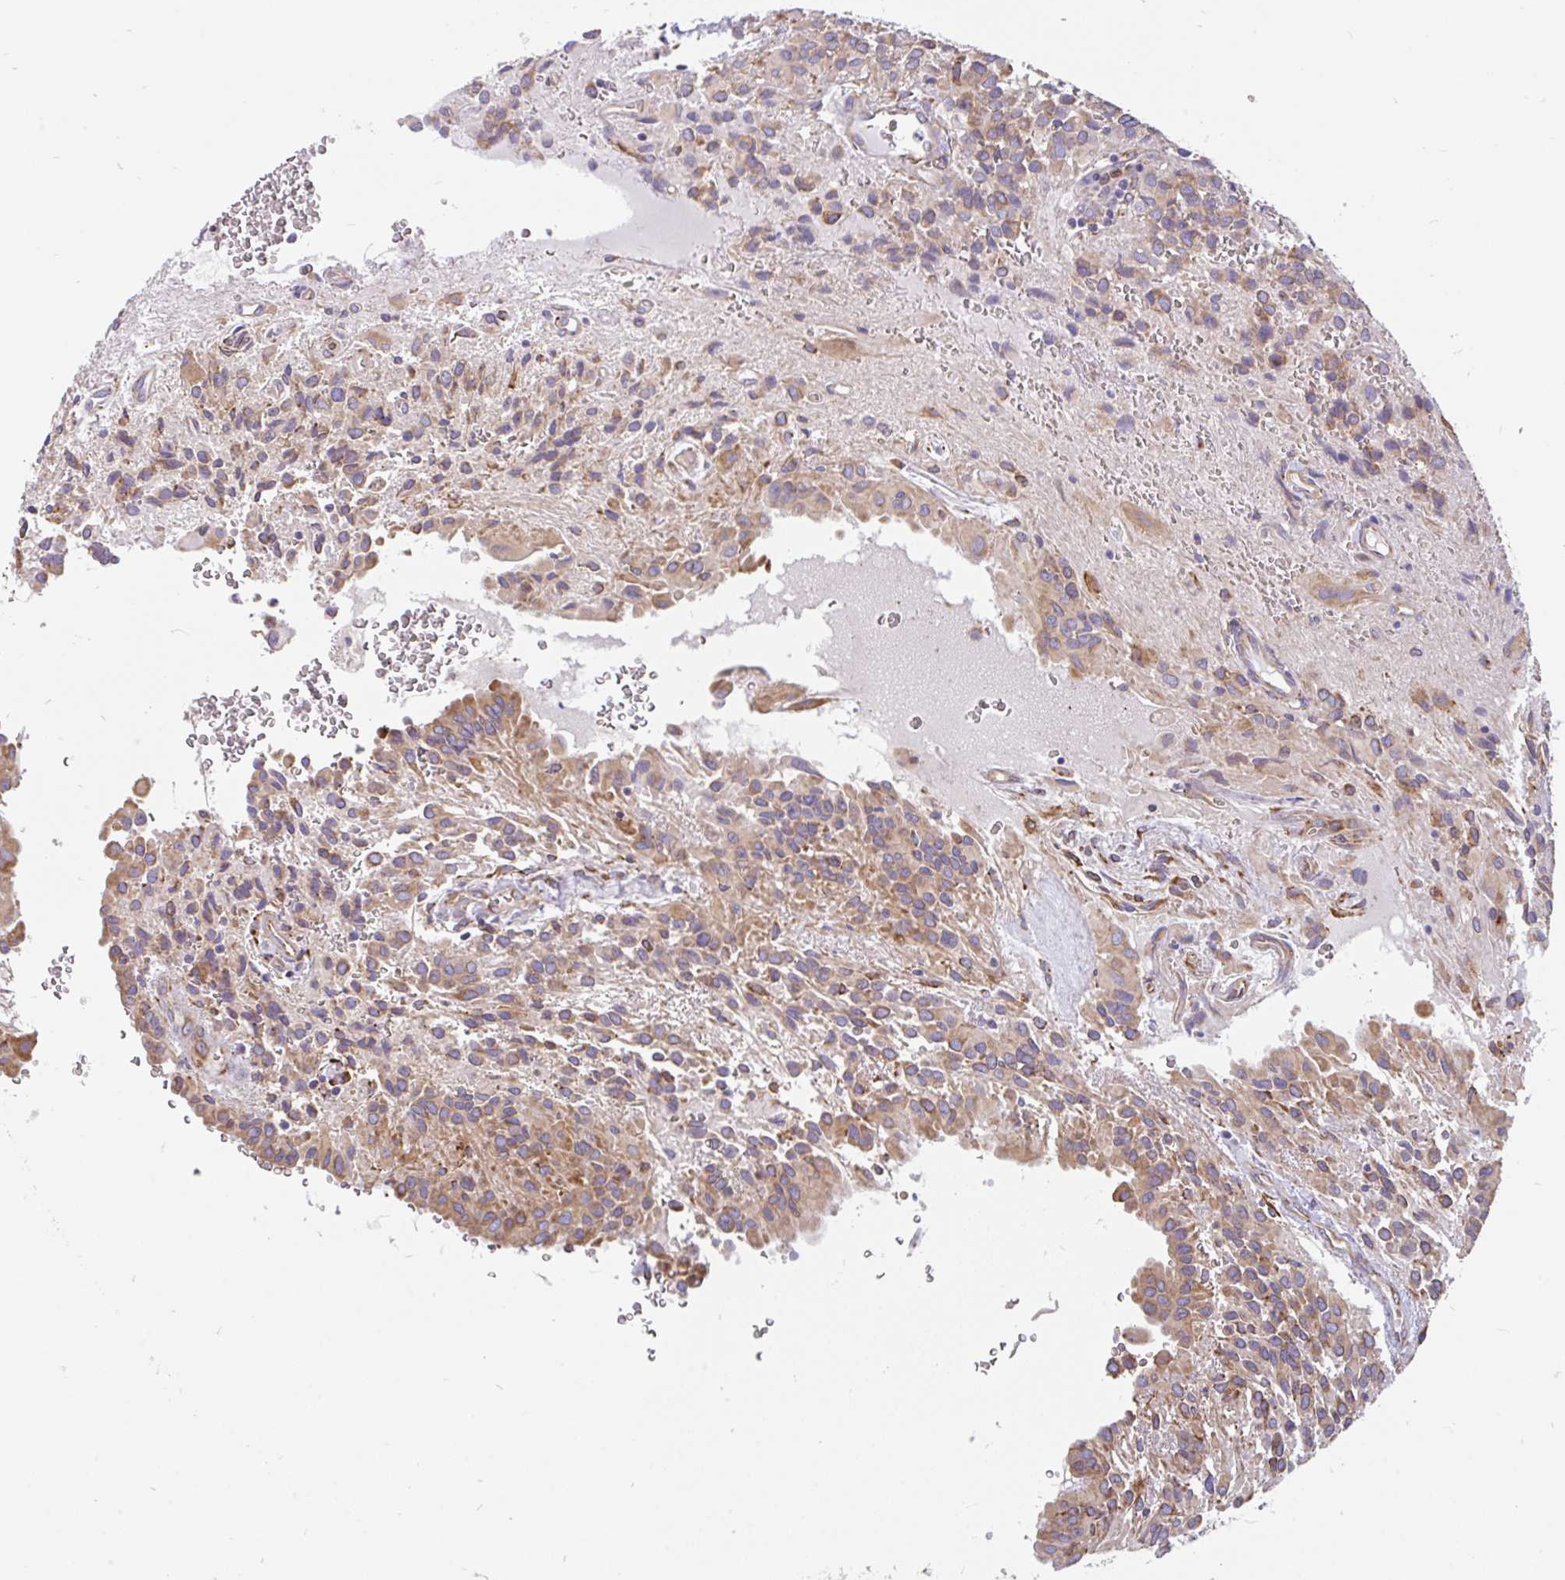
{"staining": {"intensity": "moderate", "quantity": "<25%", "location": "cytoplasmic/membranous"}, "tissue": "glioma", "cell_type": "Tumor cells", "image_type": "cancer", "snomed": [{"axis": "morphology", "description": "Glioma, malignant, Low grade"}, {"axis": "topography", "description": "Brain"}], "caption": "Immunohistochemical staining of human low-grade glioma (malignant) exhibits low levels of moderate cytoplasmic/membranous protein expression in about <25% of tumor cells.", "gene": "EML5", "patient": {"sex": "male", "age": 56}}